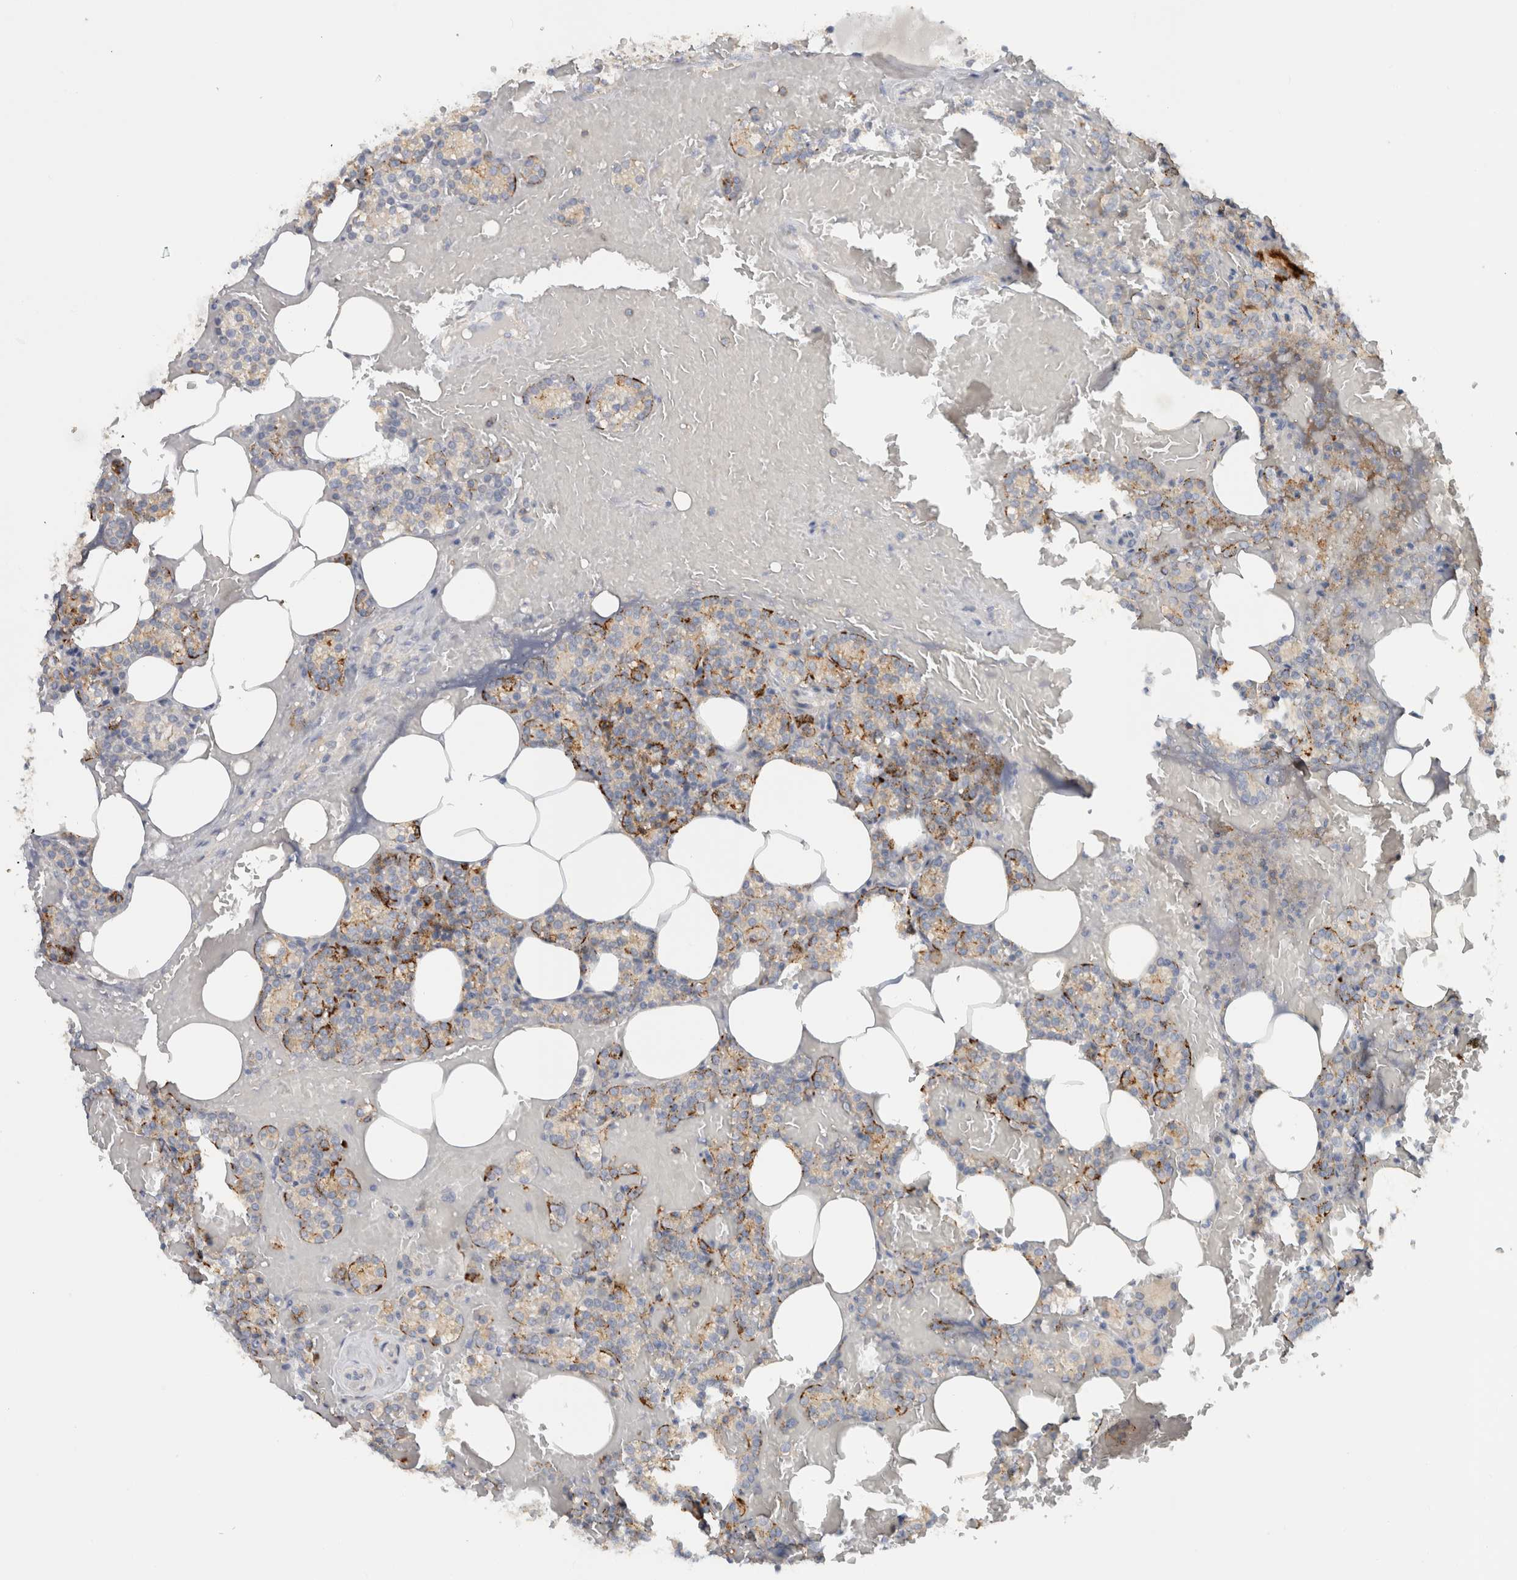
{"staining": {"intensity": "moderate", "quantity": "<25%", "location": "cytoplasmic/membranous"}, "tissue": "parathyroid gland", "cell_type": "Glandular cells", "image_type": "normal", "snomed": [{"axis": "morphology", "description": "Normal tissue, NOS"}, {"axis": "topography", "description": "Parathyroid gland"}], "caption": "Immunohistochemical staining of unremarkable parathyroid gland shows <25% levels of moderate cytoplasmic/membranous protein positivity in approximately <25% of glandular cells. Nuclei are stained in blue.", "gene": "ERCC6L2", "patient": {"sex": "female", "age": 78}}